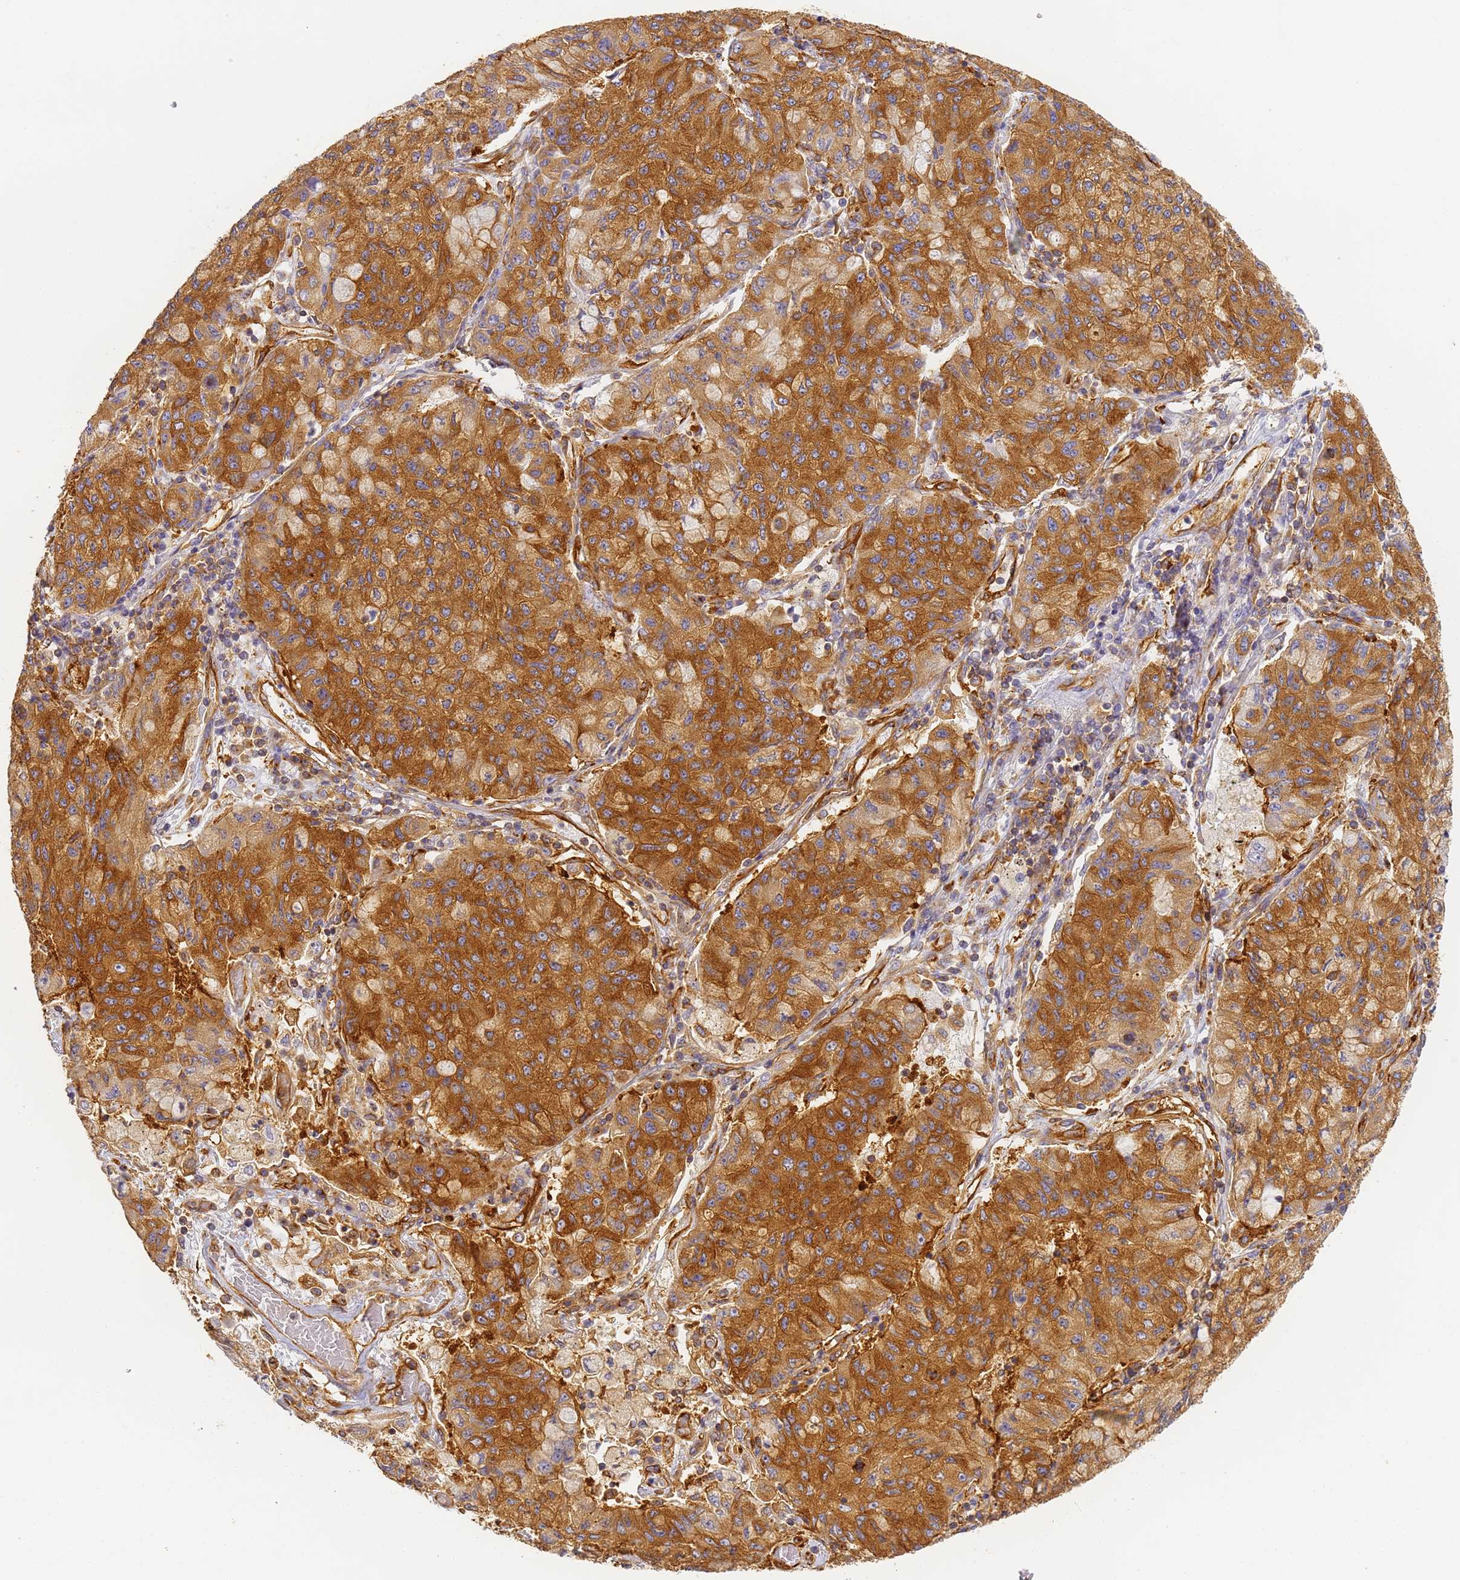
{"staining": {"intensity": "strong", "quantity": ">75%", "location": "cytoplasmic/membranous"}, "tissue": "lung cancer", "cell_type": "Tumor cells", "image_type": "cancer", "snomed": [{"axis": "morphology", "description": "Squamous cell carcinoma, NOS"}, {"axis": "topography", "description": "Lung"}], "caption": "The micrograph shows staining of lung cancer, revealing strong cytoplasmic/membranous protein staining (brown color) within tumor cells.", "gene": "DYNC1I2", "patient": {"sex": "male", "age": 74}}